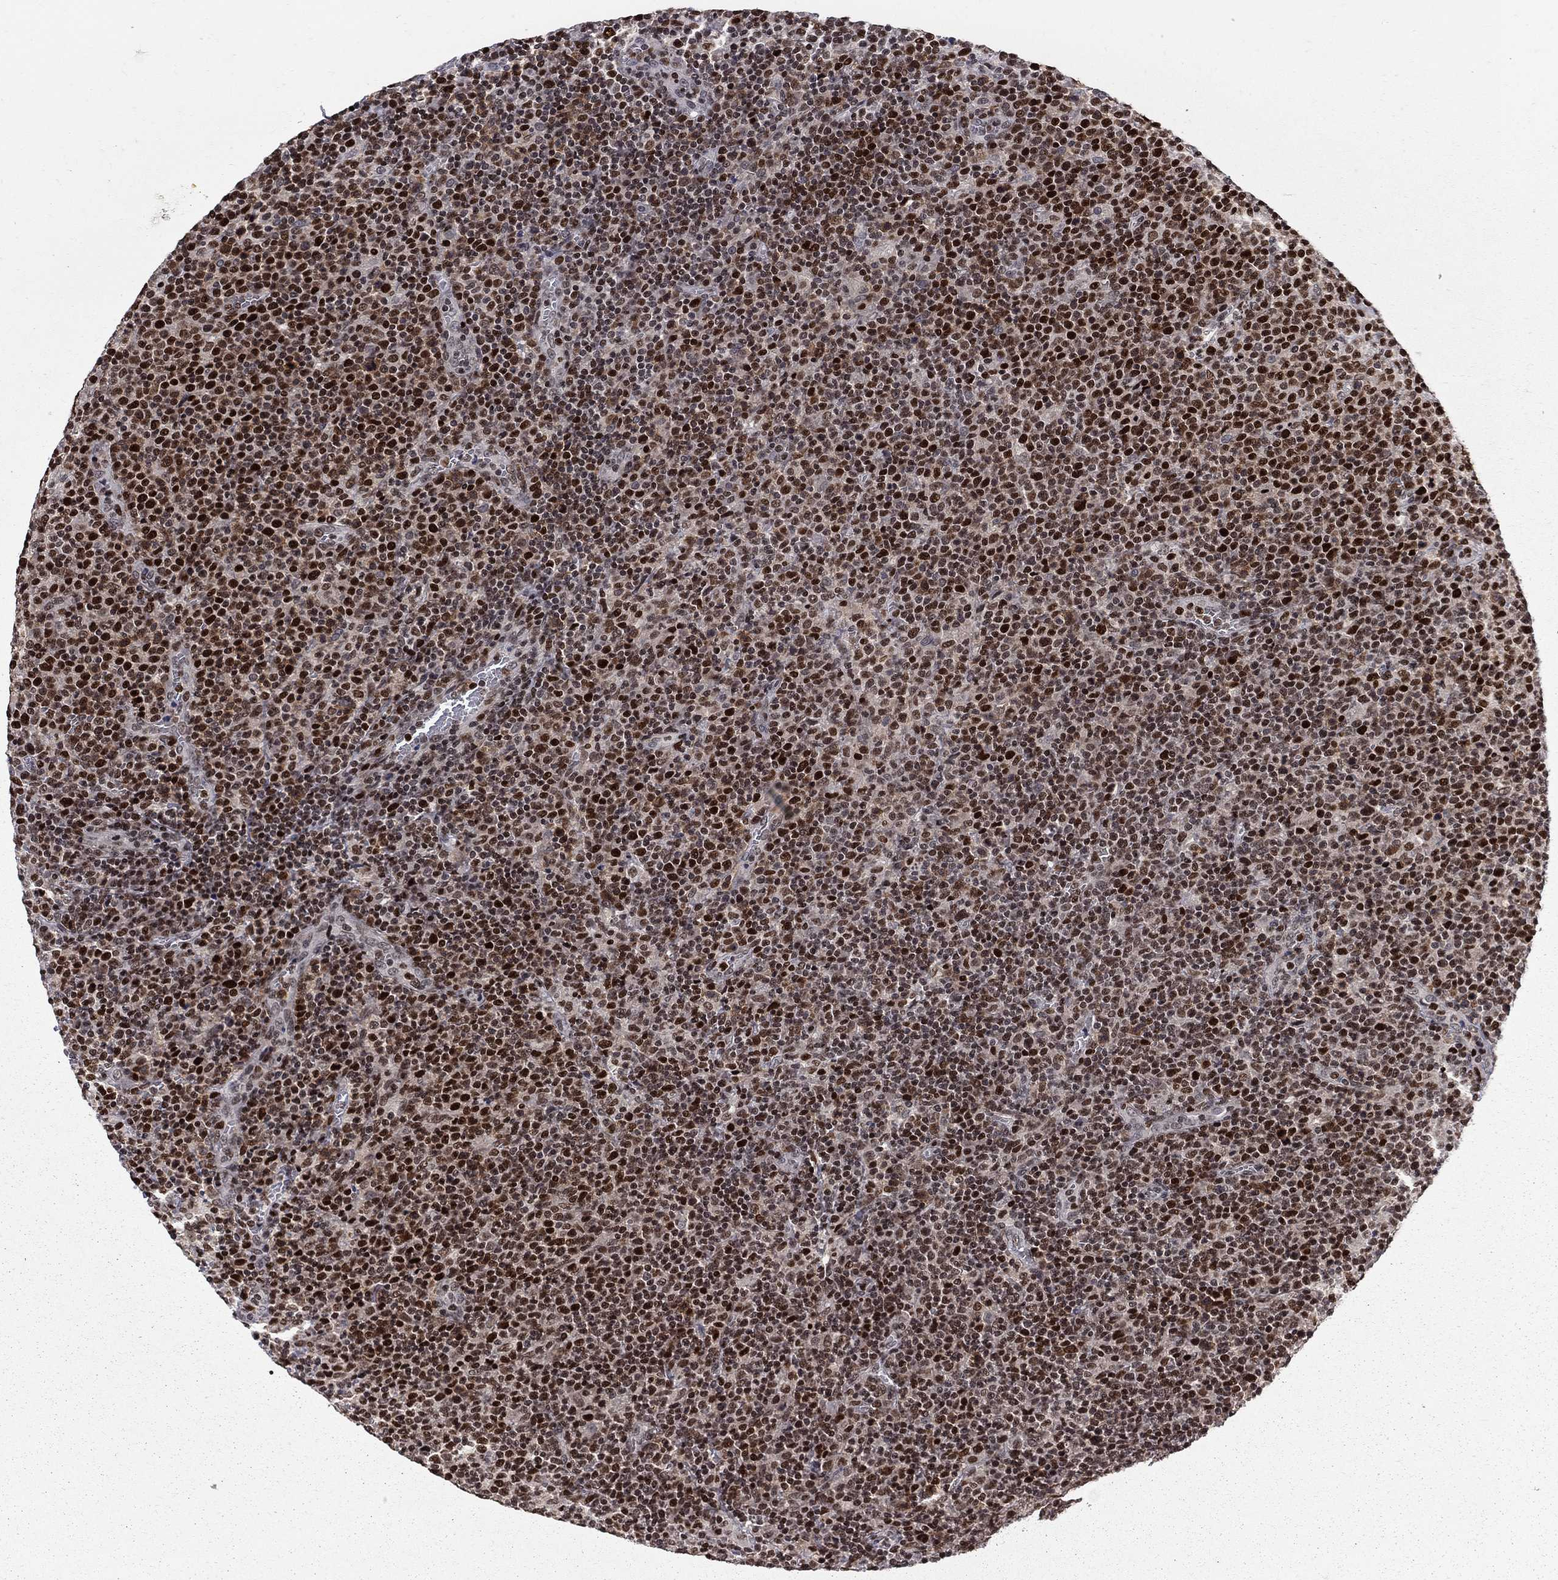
{"staining": {"intensity": "strong", "quantity": ">75%", "location": "nuclear"}, "tissue": "lymphoma", "cell_type": "Tumor cells", "image_type": "cancer", "snomed": [{"axis": "morphology", "description": "Malignant lymphoma, non-Hodgkin's type, High grade"}, {"axis": "topography", "description": "Lymph node"}], "caption": "Immunohistochemical staining of human lymphoma reveals high levels of strong nuclear expression in approximately >75% of tumor cells.", "gene": "RNASEH2C", "patient": {"sex": "male", "age": 61}}